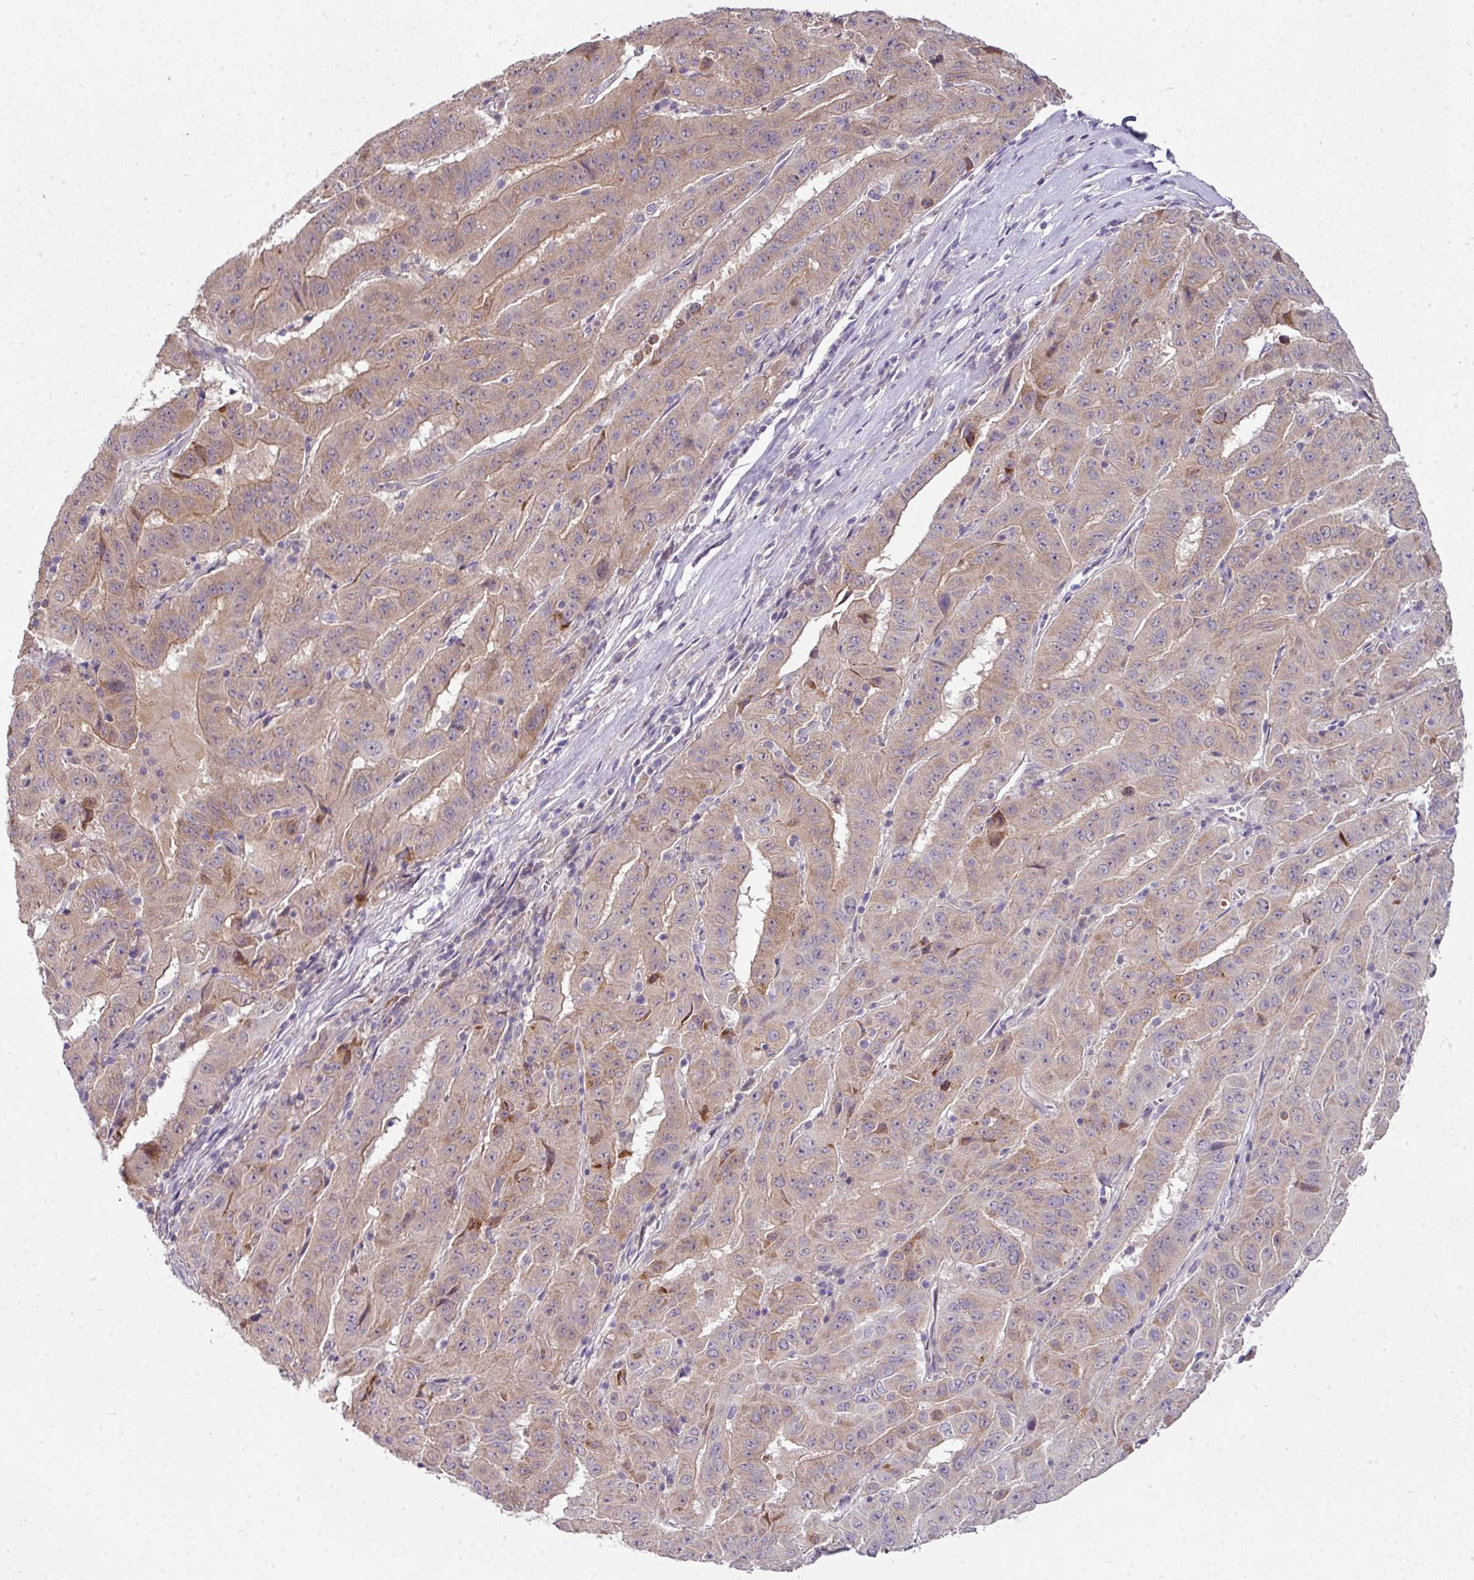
{"staining": {"intensity": "moderate", "quantity": "25%-75%", "location": "cytoplasmic/membranous"}, "tissue": "pancreatic cancer", "cell_type": "Tumor cells", "image_type": "cancer", "snomed": [{"axis": "morphology", "description": "Adenocarcinoma, NOS"}, {"axis": "topography", "description": "Pancreas"}], "caption": "Immunohistochemical staining of adenocarcinoma (pancreatic) reveals moderate cytoplasmic/membranous protein staining in about 25%-75% of tumor cells.", "gene": "DERPC", "patient": {"sex": "male", "age": 63}}